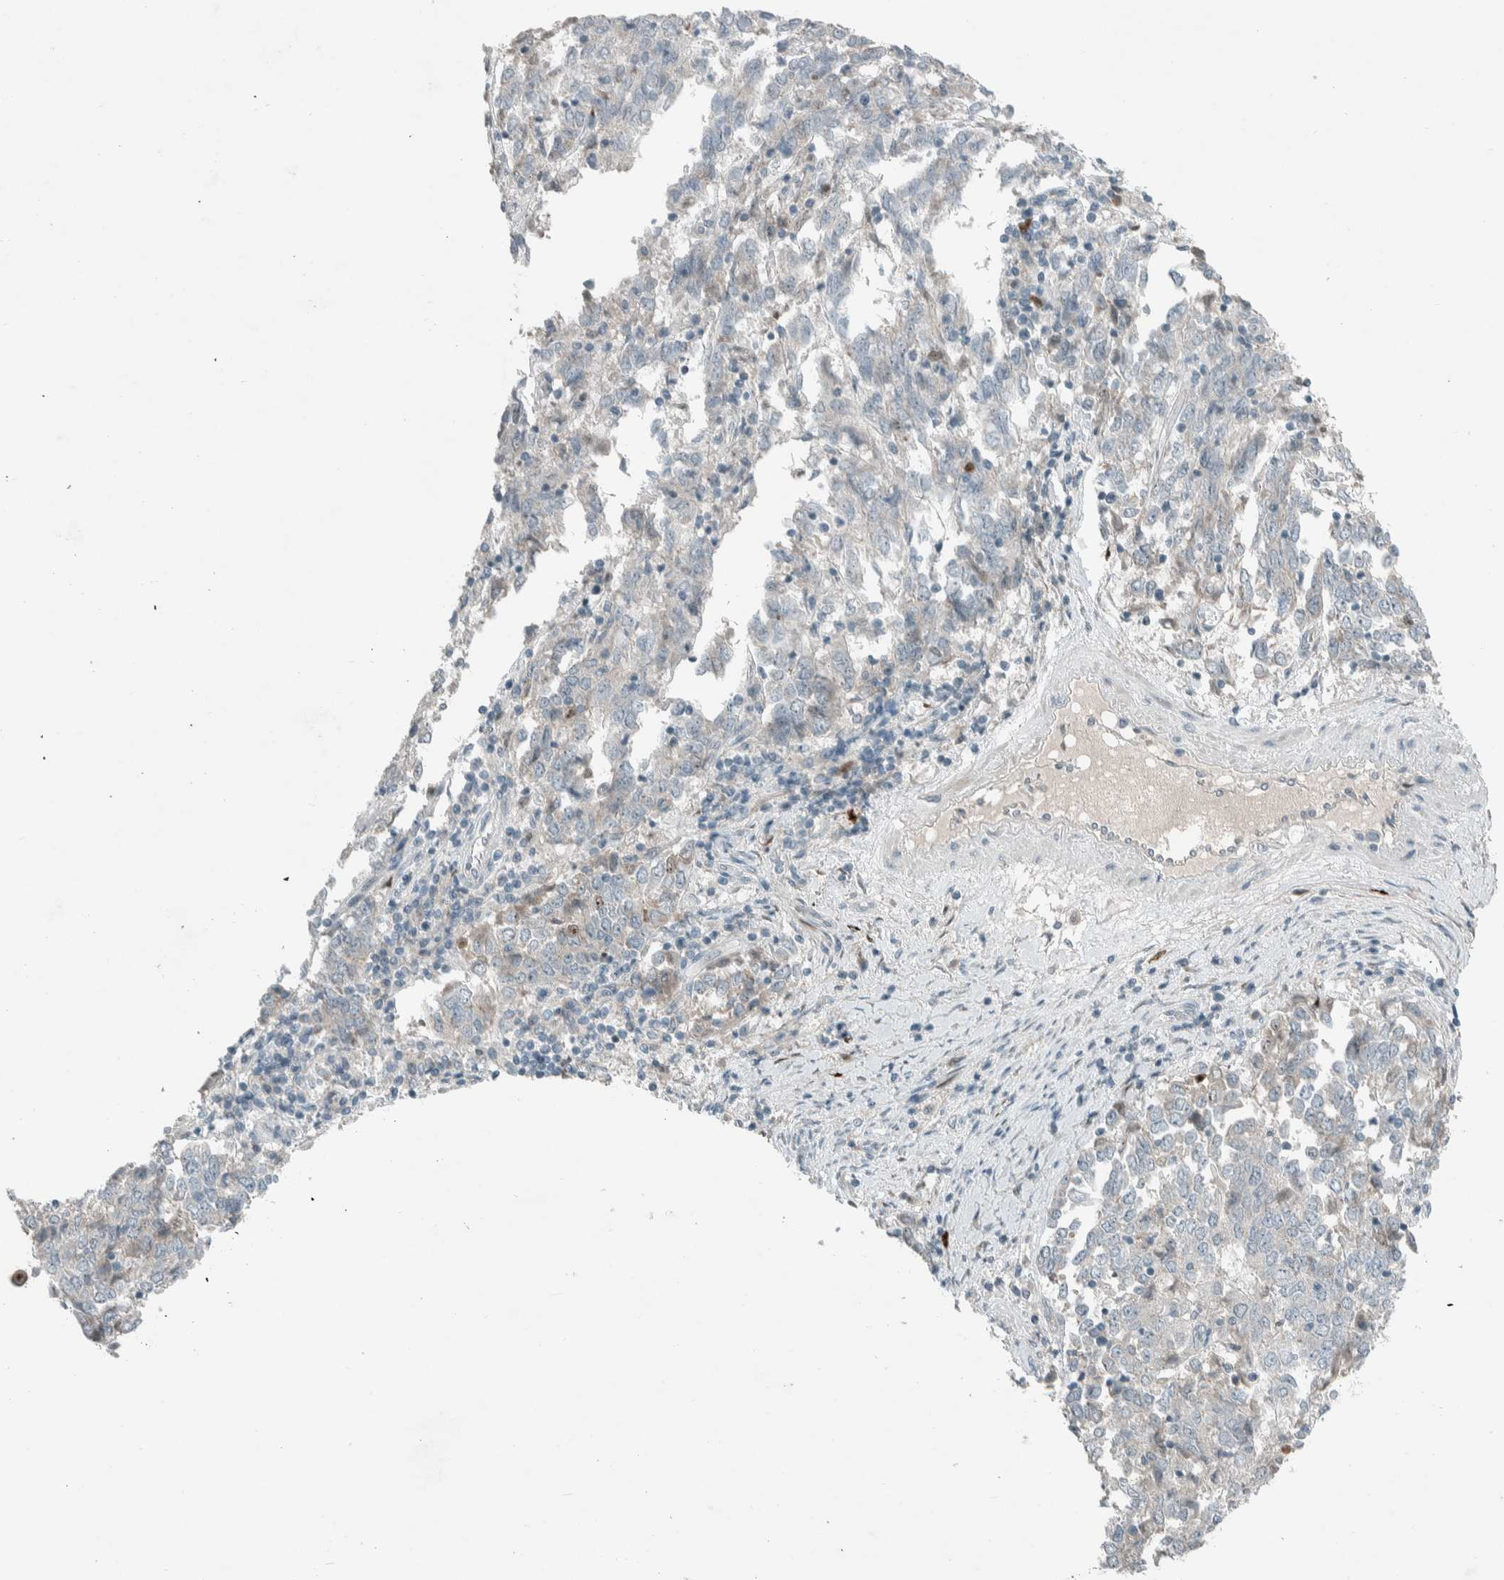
{"staining": {"intensity": "negative", "quantity": "none", "location": "none"}, "tissue": "endometrial cancer", "cell_type": "Tumor cells", "image_type": "cancer", "snomed": [{"axis": "morphology", "description": "Adenocarcinoma, NOS"}, {"axis": "topography", "description": "Endometrium"}], "caption": "Tumor cells show no significant staining in adenocarcinoma (endometrial).", "gene": "CERCAM", "patient": {"sex": "female", "age": 80}}